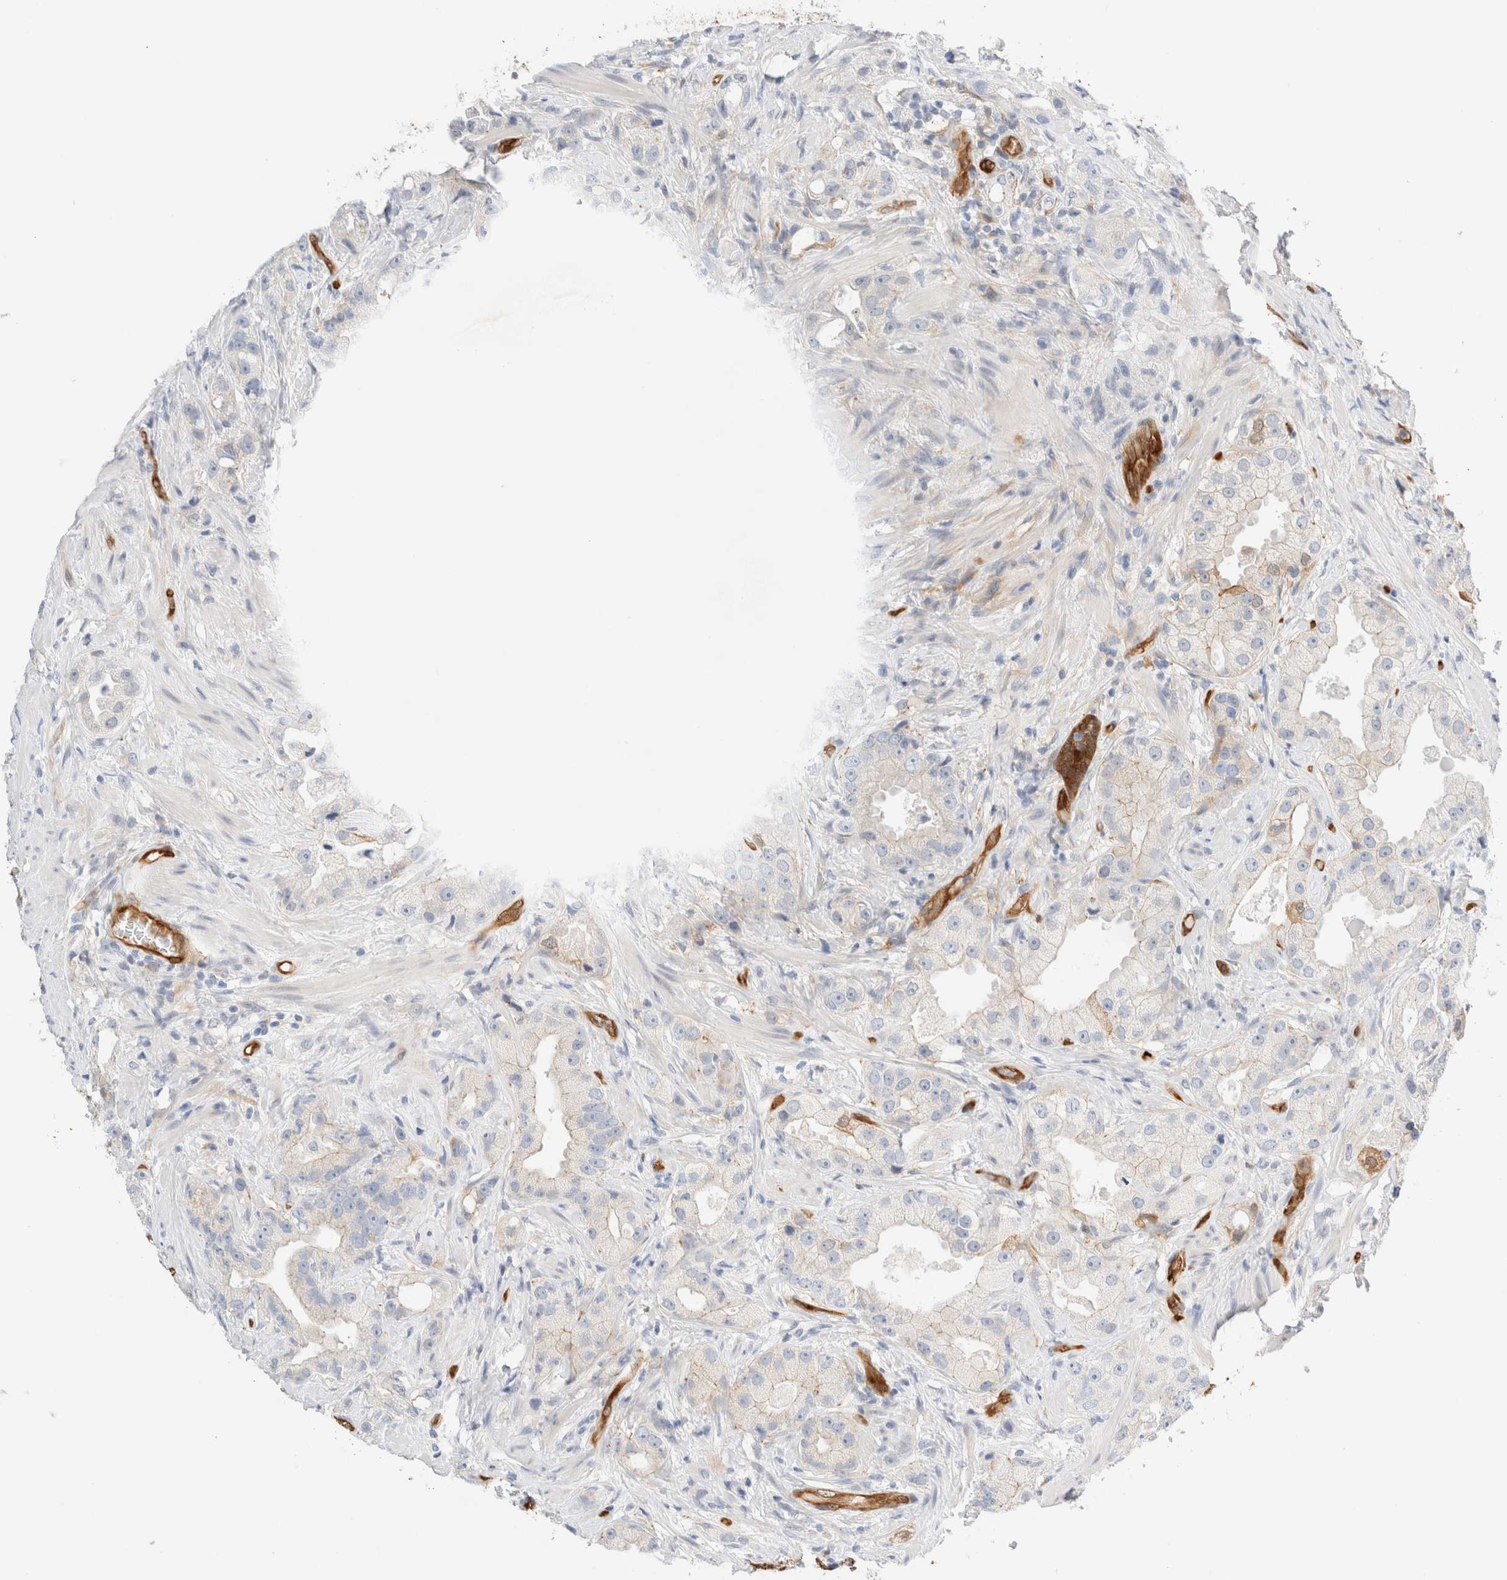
{"staining": {"intensity": "negative", "quantity": "none", "location": "none"}, "tissue": "prostate cancer", "cell_type": "Tumor cells", "image_type": "cancer", "snomed": [{"axis": "morphology", "description": "Adenocarcinoma, High grade"}, {"axis": "topography", "description": "Prostate"}], "caption": "High power microscopy photomicrograph of an immunohistochemistry (IHC) histopathology image of prostate adenocarcinoma (high-grade), revealing no significant staining in tumor cells.", "gene": "LMCD1", "patient": {"sex": "male", "age": 63}}